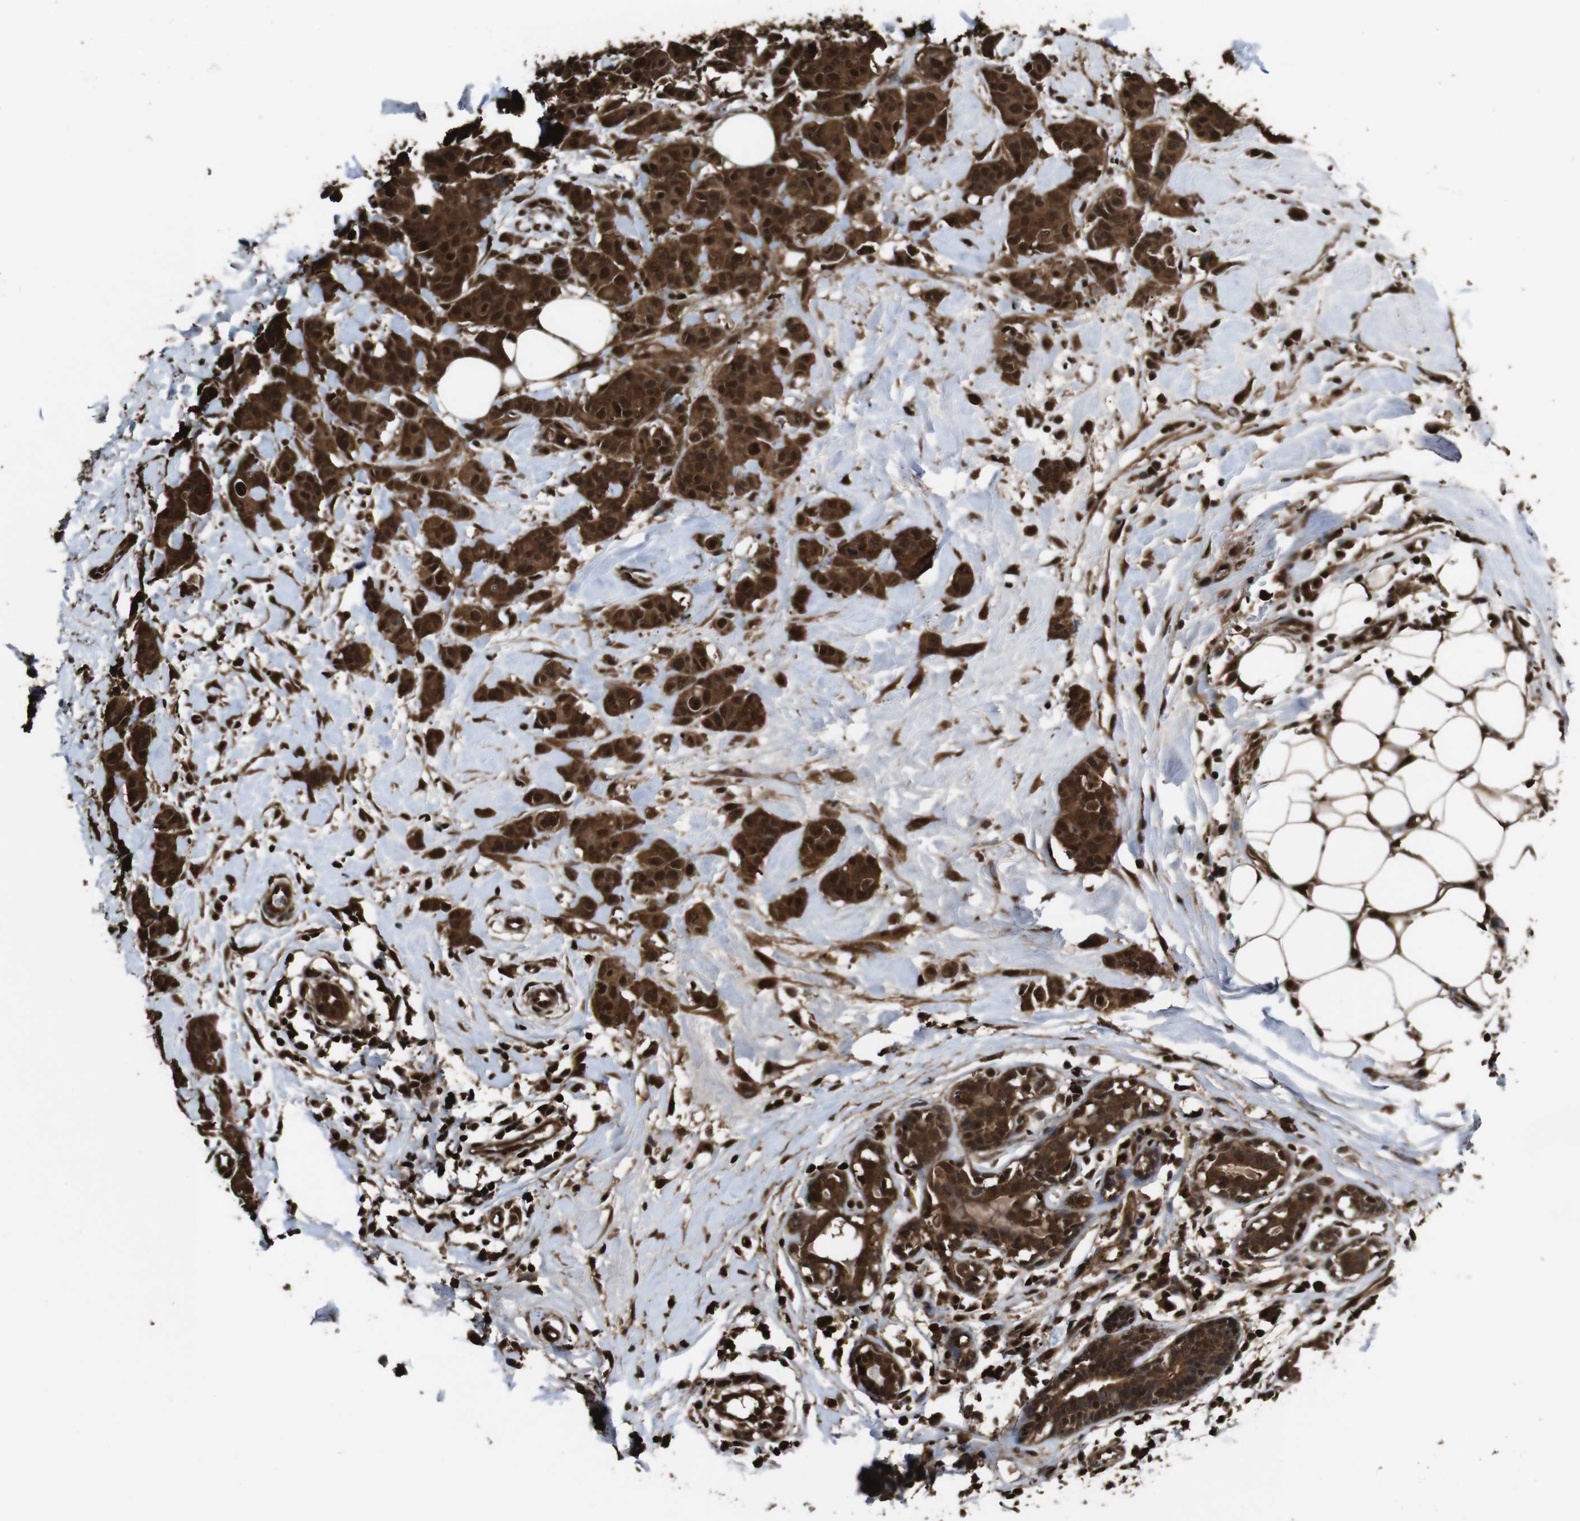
{"staining": {"intensity": "strong", "quantity": ">75%", "location": "cytoplasmic/membranous,nuclear"}, "tissue": "breast cancer", "cell_type": "Tumor cells", "image_type": "cancer", "snomed": [{"axis": "morphology", "description": "Normal tissue, NOS"}, {"axis": "morphology", "description": "Duct carcinoma"}, {"axis": "topography", "description": "Breast"}], "caption": "Immunohistochemical staining of human breast cancer (intraductal carcinoma) exhibits high levels of strong cytoplasmic/membranous and nuclear staining in approximately >75% of tumor cells.", "gene": "VCP", "patient": {"sex": "female", "age": 40}}